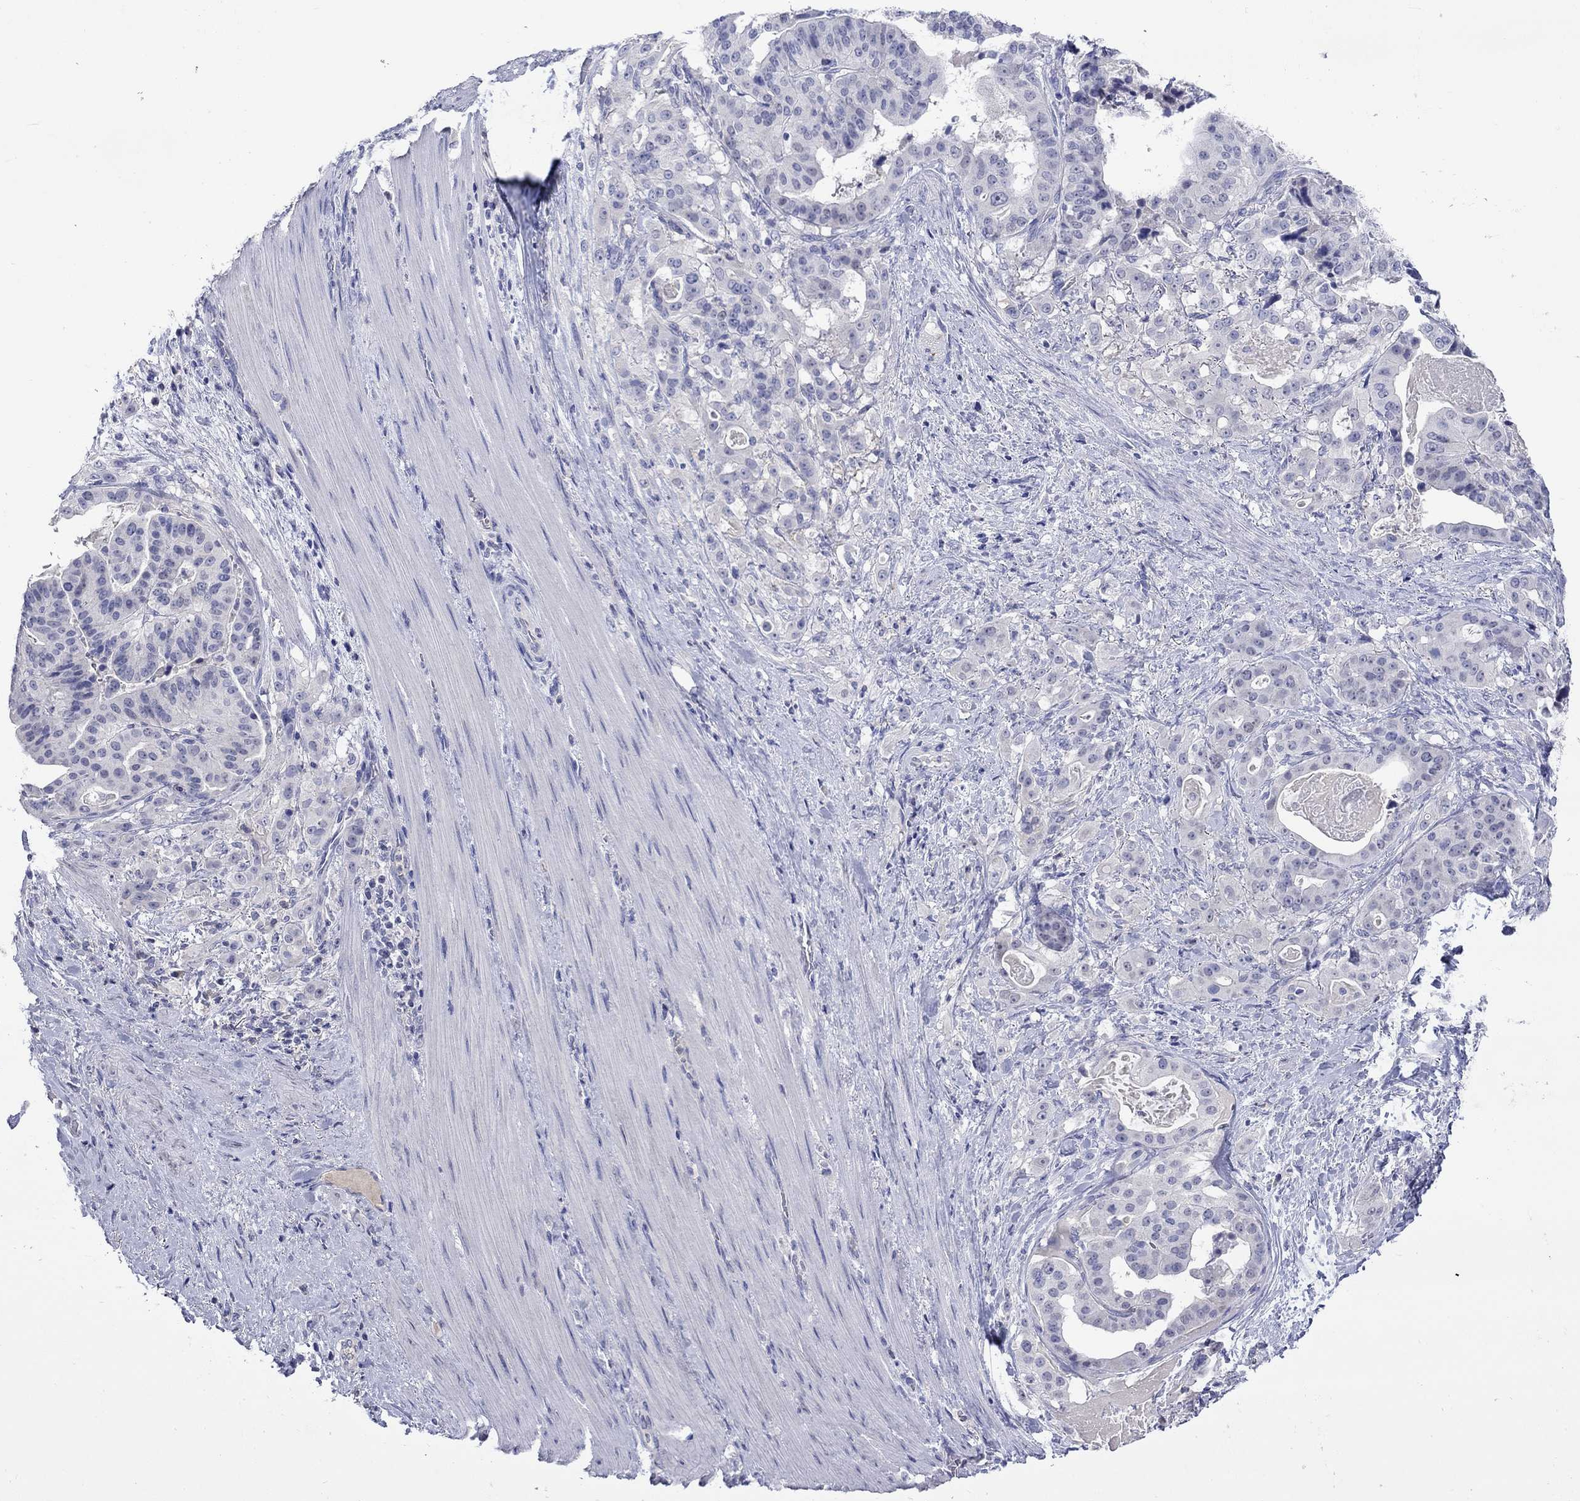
{"staining": {"intensity": "negative", "quantity": "none", "location": "none"}, "tissue": "stomach cancer", "cell_type": "Tumor cells", "image_type": "cancer", "snomed": [{"axis": "morphology", "description": "Adenocarcinoma, NOS"}, {"axis": "topography", "description": "Stomach"}], "caption": "A micrograph of stomach cancer (adenocarcinoma) stained for a protein displays no brown staining in tumor cells.", "gene": "LRFN4", "patient": {"sex": "male", "age": 48}}